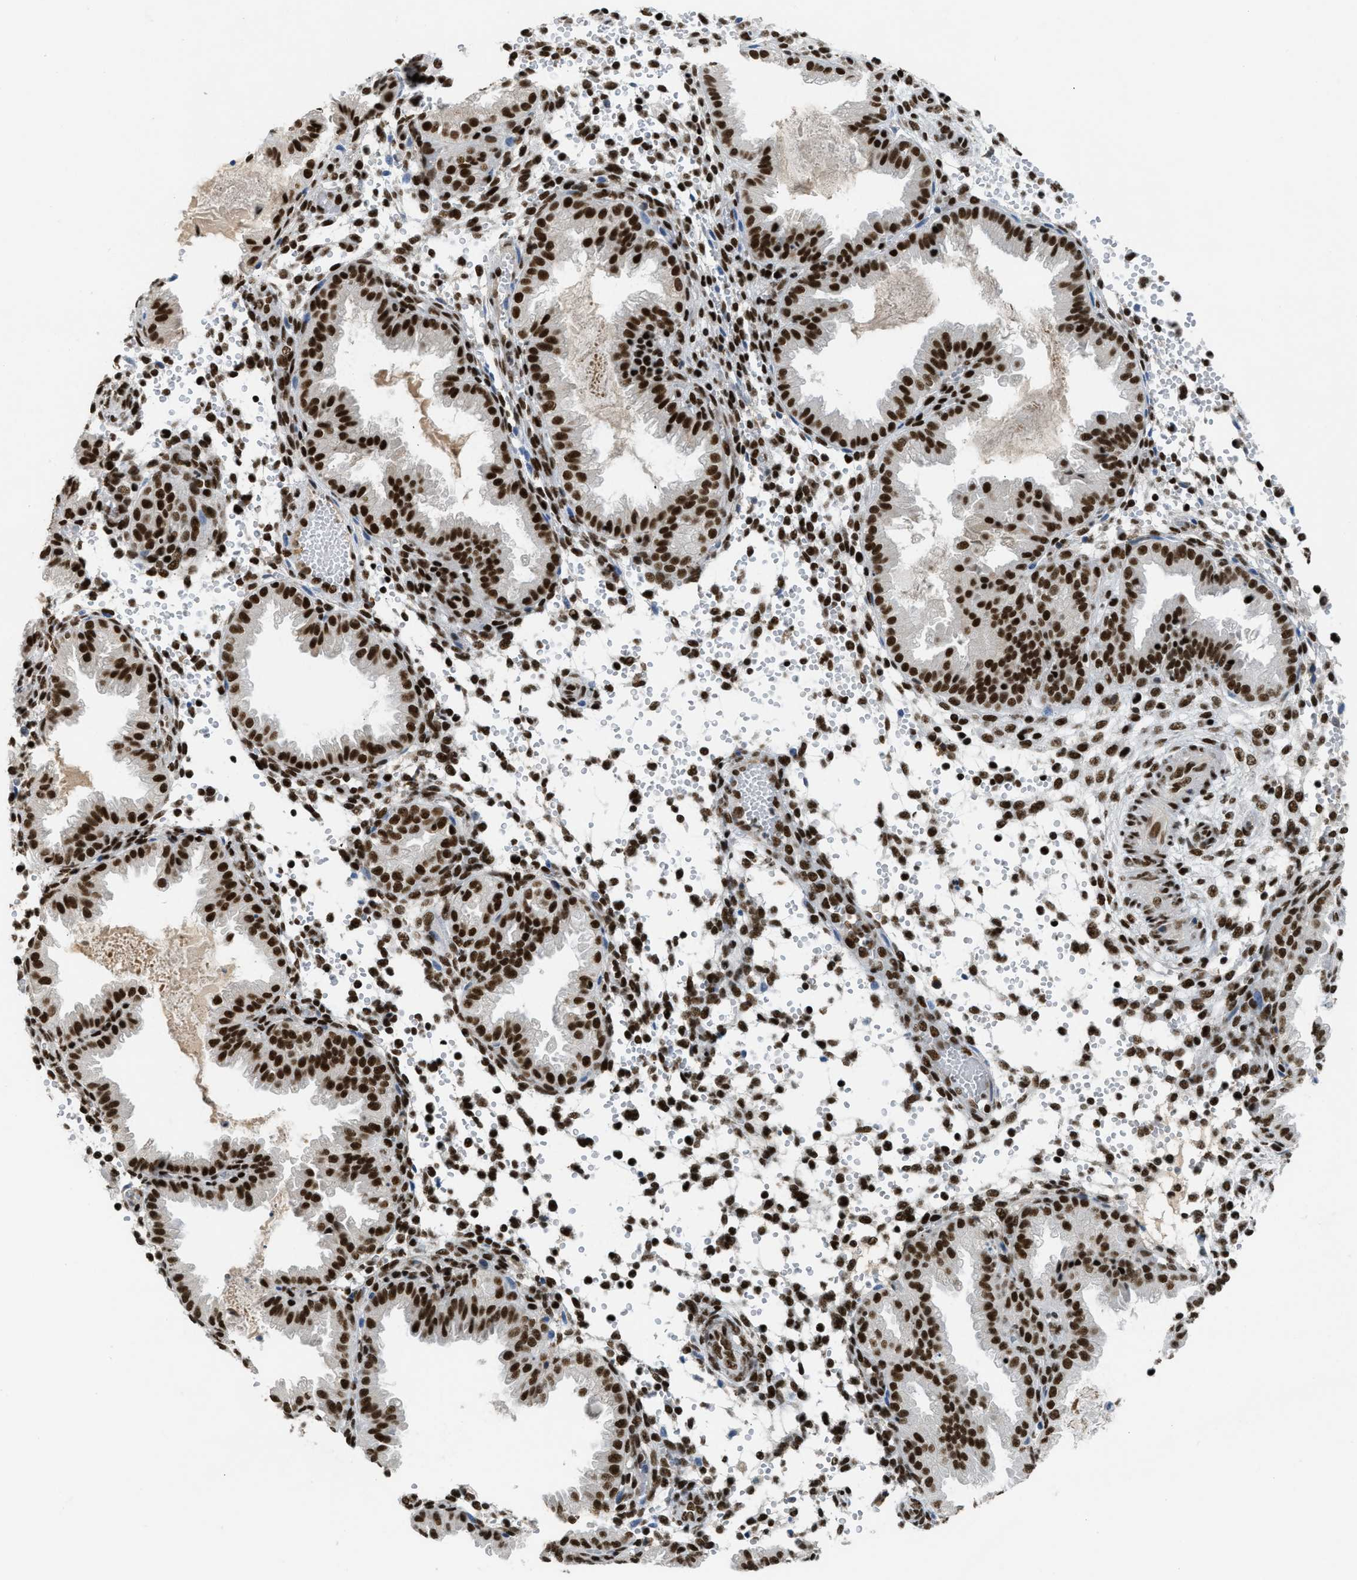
{"staining": {"intensity": "strong", "quantity": "25%-75%", "location": "nuclear"}, "tissue": "endometrium", "cell_type": "Cells in endometrial stroma", "image_type": "normal", "snomed": [{"axis": "morphology", "description": "Normal tissue, NOS"}, {"axis": "topography", "description": "Endometrium"}], "caption": "A high amount of strong nuclear staining is seen in approximately 25%-75% of cells in endometrial stroma in normal endometrium. The staining was performed using DAB to visualize the protein expression in brown, while the nuclei were stained in blue with hematoxylin (Magnification: 20x).", "gene": "SCAF4", "patient": {"sex": "female", "age": 33}}